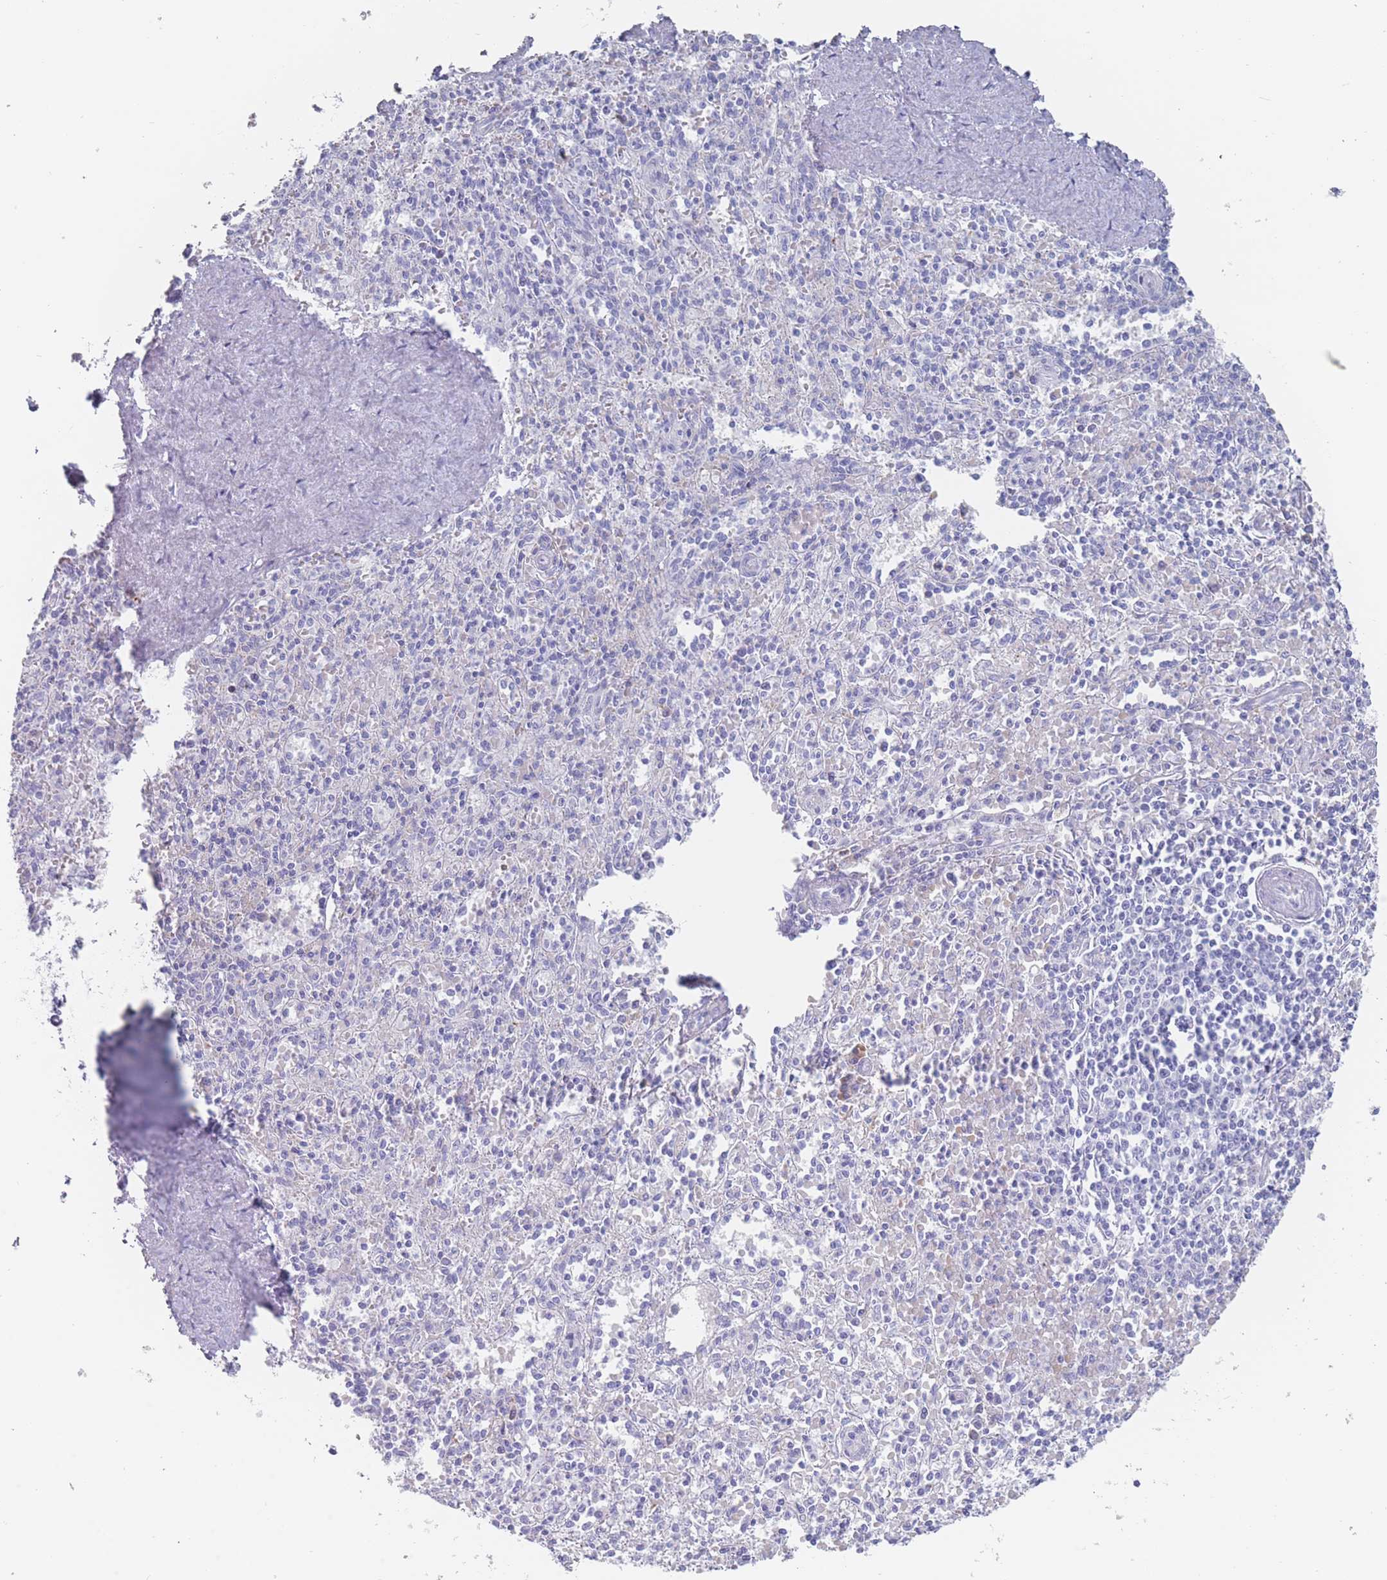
{"staining": {"intensity": "negative", "quantity": "none", "location": "none"}, "tissue": "spleen", "cell_type": "Cells in red pulp", "image_type": "normal", "snomed": [{"axis": "morphology", "description": "Normal tissue, NOS"}, {"axis": "topography", "description": "Spleen"}], "caption": "DAB (3,3'-diaminobenzidine) immunohistochemical staining of unremarkable human spleen displays no significant positivity in cells in red pulp. Brightfield microscopy of immunohistochemistry stained with DAB (brown) and hematoxylin (blue), captured at high magnification.", "gene": "ST8SIA5", "patient": {"sex": "female", "age": 70}}